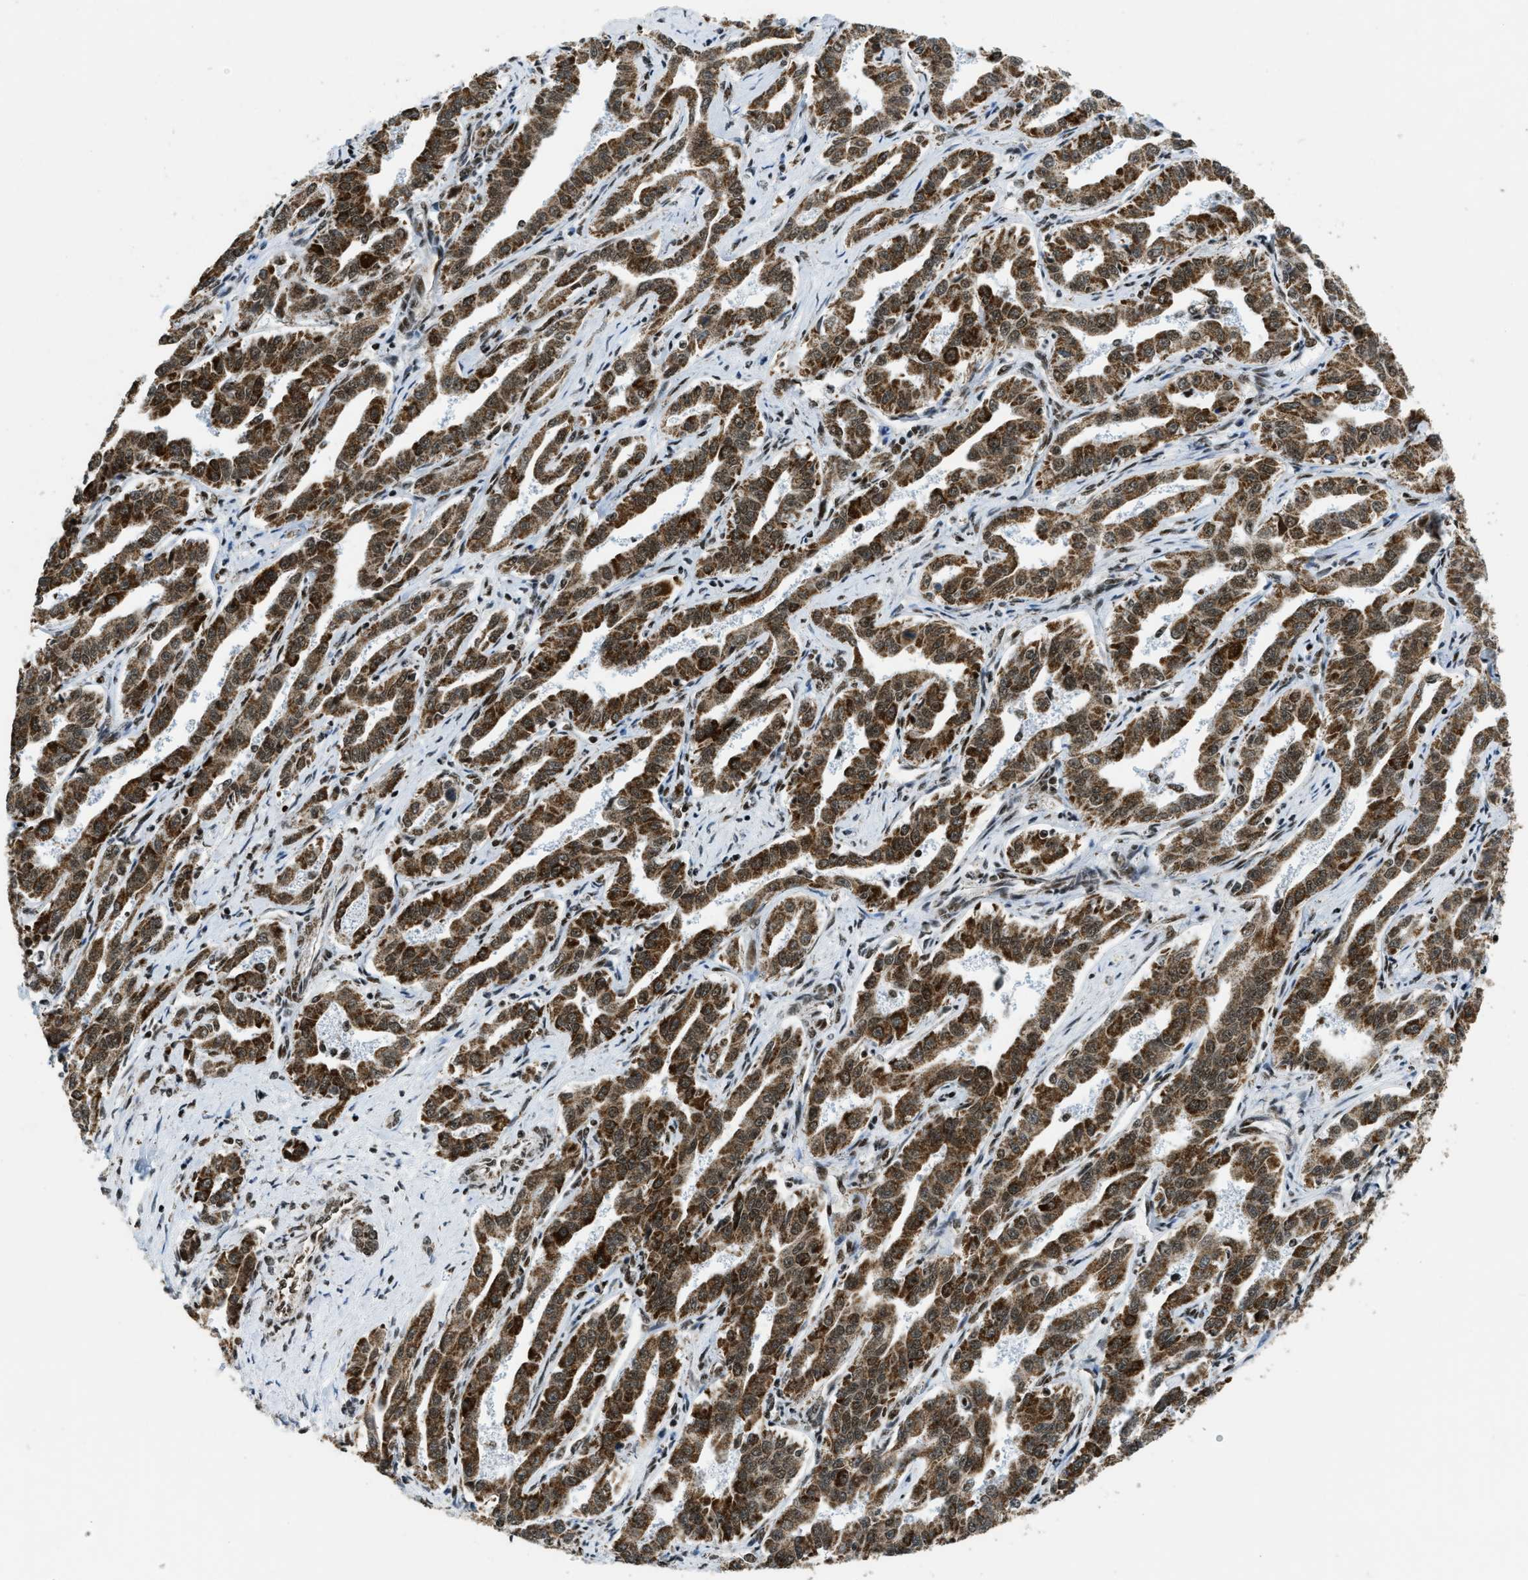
{"staining": {"intensity": "moderate", "quantity": ">75%", "location": "cytoplasmic/membranous,nuclear"}, "tissue": "liver cancer", "cell_type": "Tumor cells", "image_type": "cancer", "snomed": [{"axis": "morphology", "description": "Cholangiocarcinoma"}, {"axis": "topography", "description": "Liver"}], "caption": "Liver cancer (cholangiocarcinoma) was stained to show a protein in brown. There is medium levels of moderate cytoplasmic/membranous and nuclear expression in about >75% of tumor cells.", "gene": "GABPB1", "patient": {"sex": "male", "age": 59}}